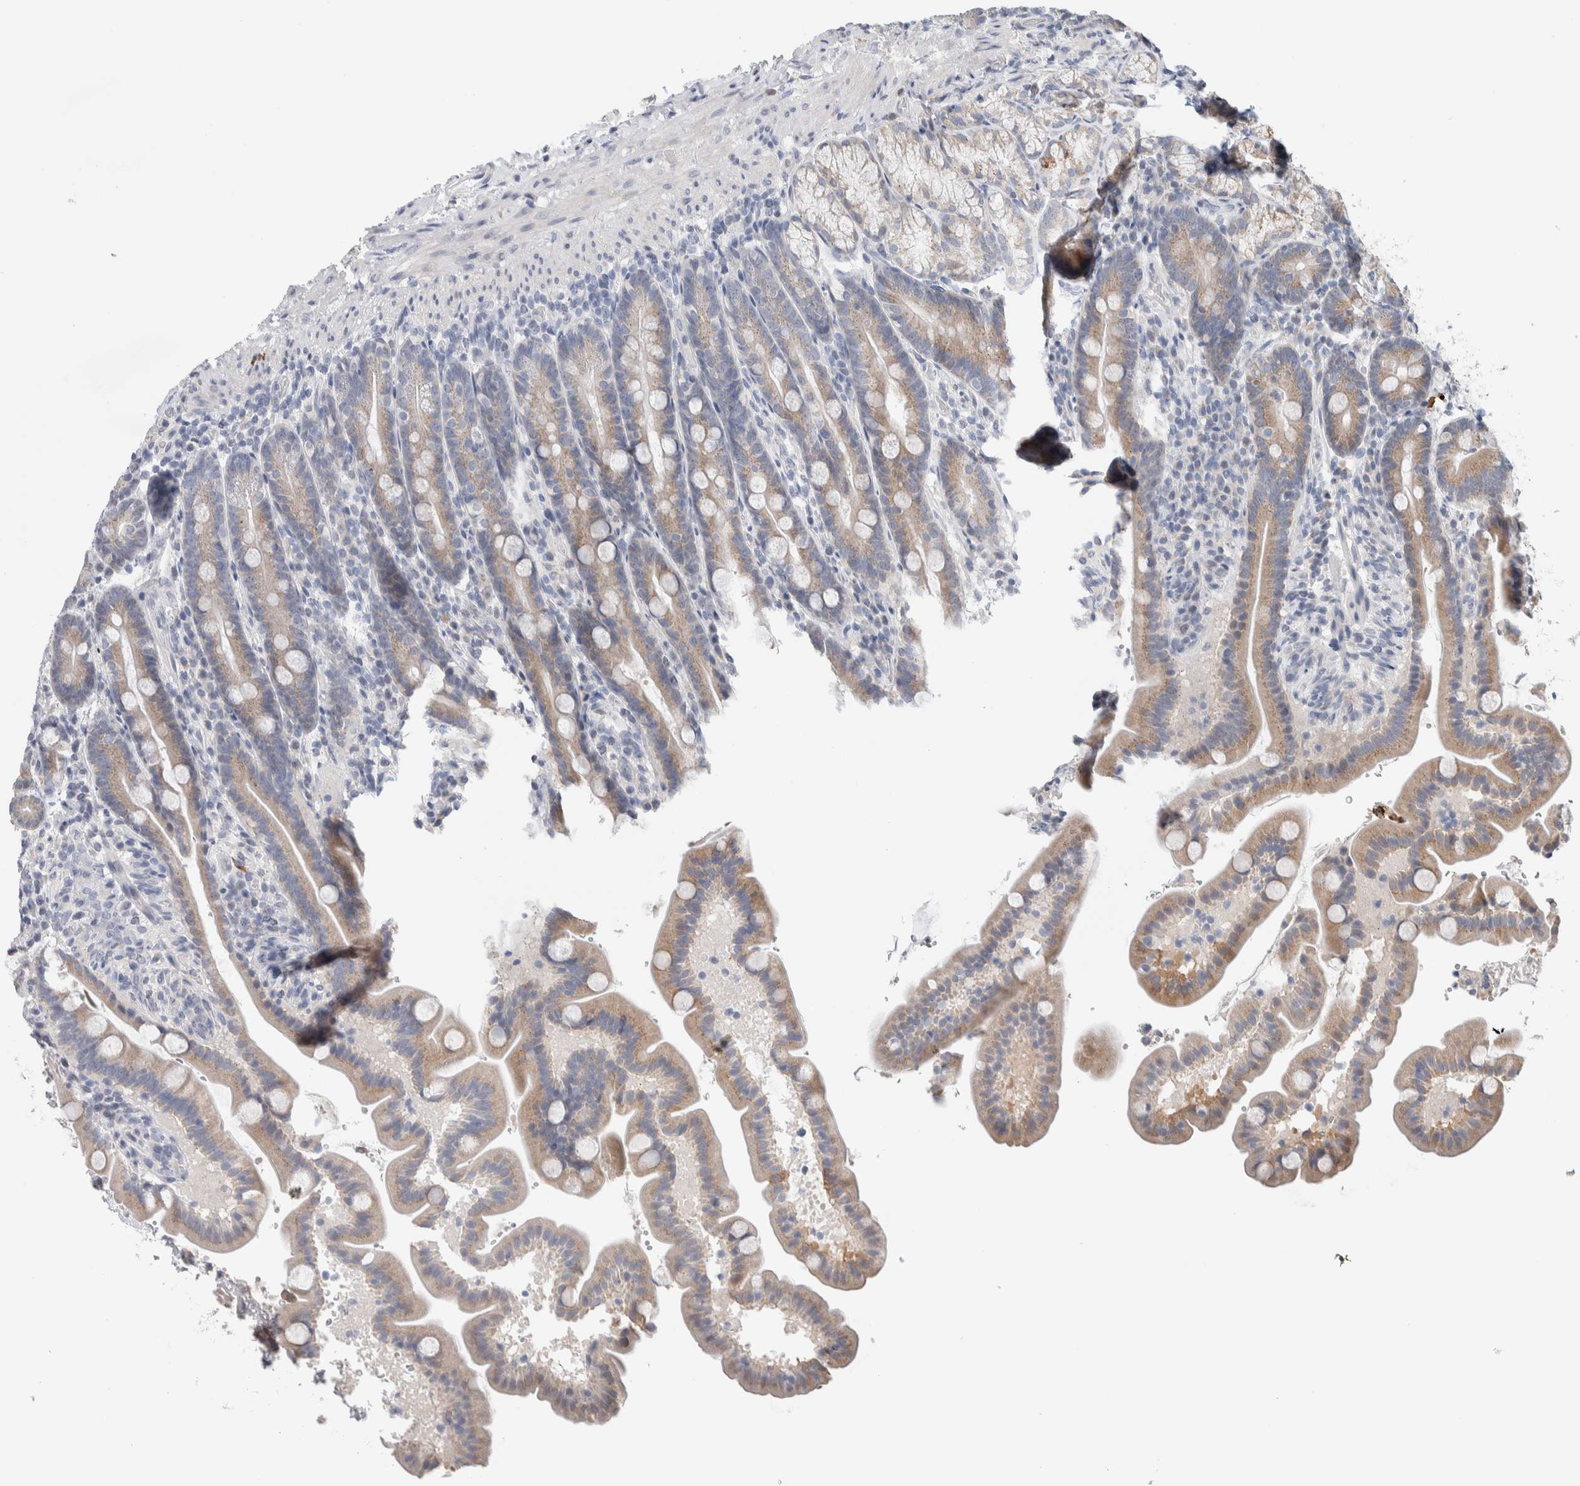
{"staining": {"intensity": "weak", "quantity": "25%-75%", "location": "cytoplasmic/membranous"}, "tissue": "duodenum", "cell_type": "Glandular cells", "image_type": "normal", "snomed": [{"axis": "morphology", "description": "Normal tissue, NOS"}, {"axis": "topography", "description": "Duodenum"}], "caption": "Immunohistochemistry (DAB (3,3'-diaminobenzidine)) staining of benign human duodenum exhibits weak cytoplasmic/membranous protein positivity in approximately 25%-75% of glandular cells.", "gene": "SCN2A", "patient": {"sex": "male", "age": 54}}